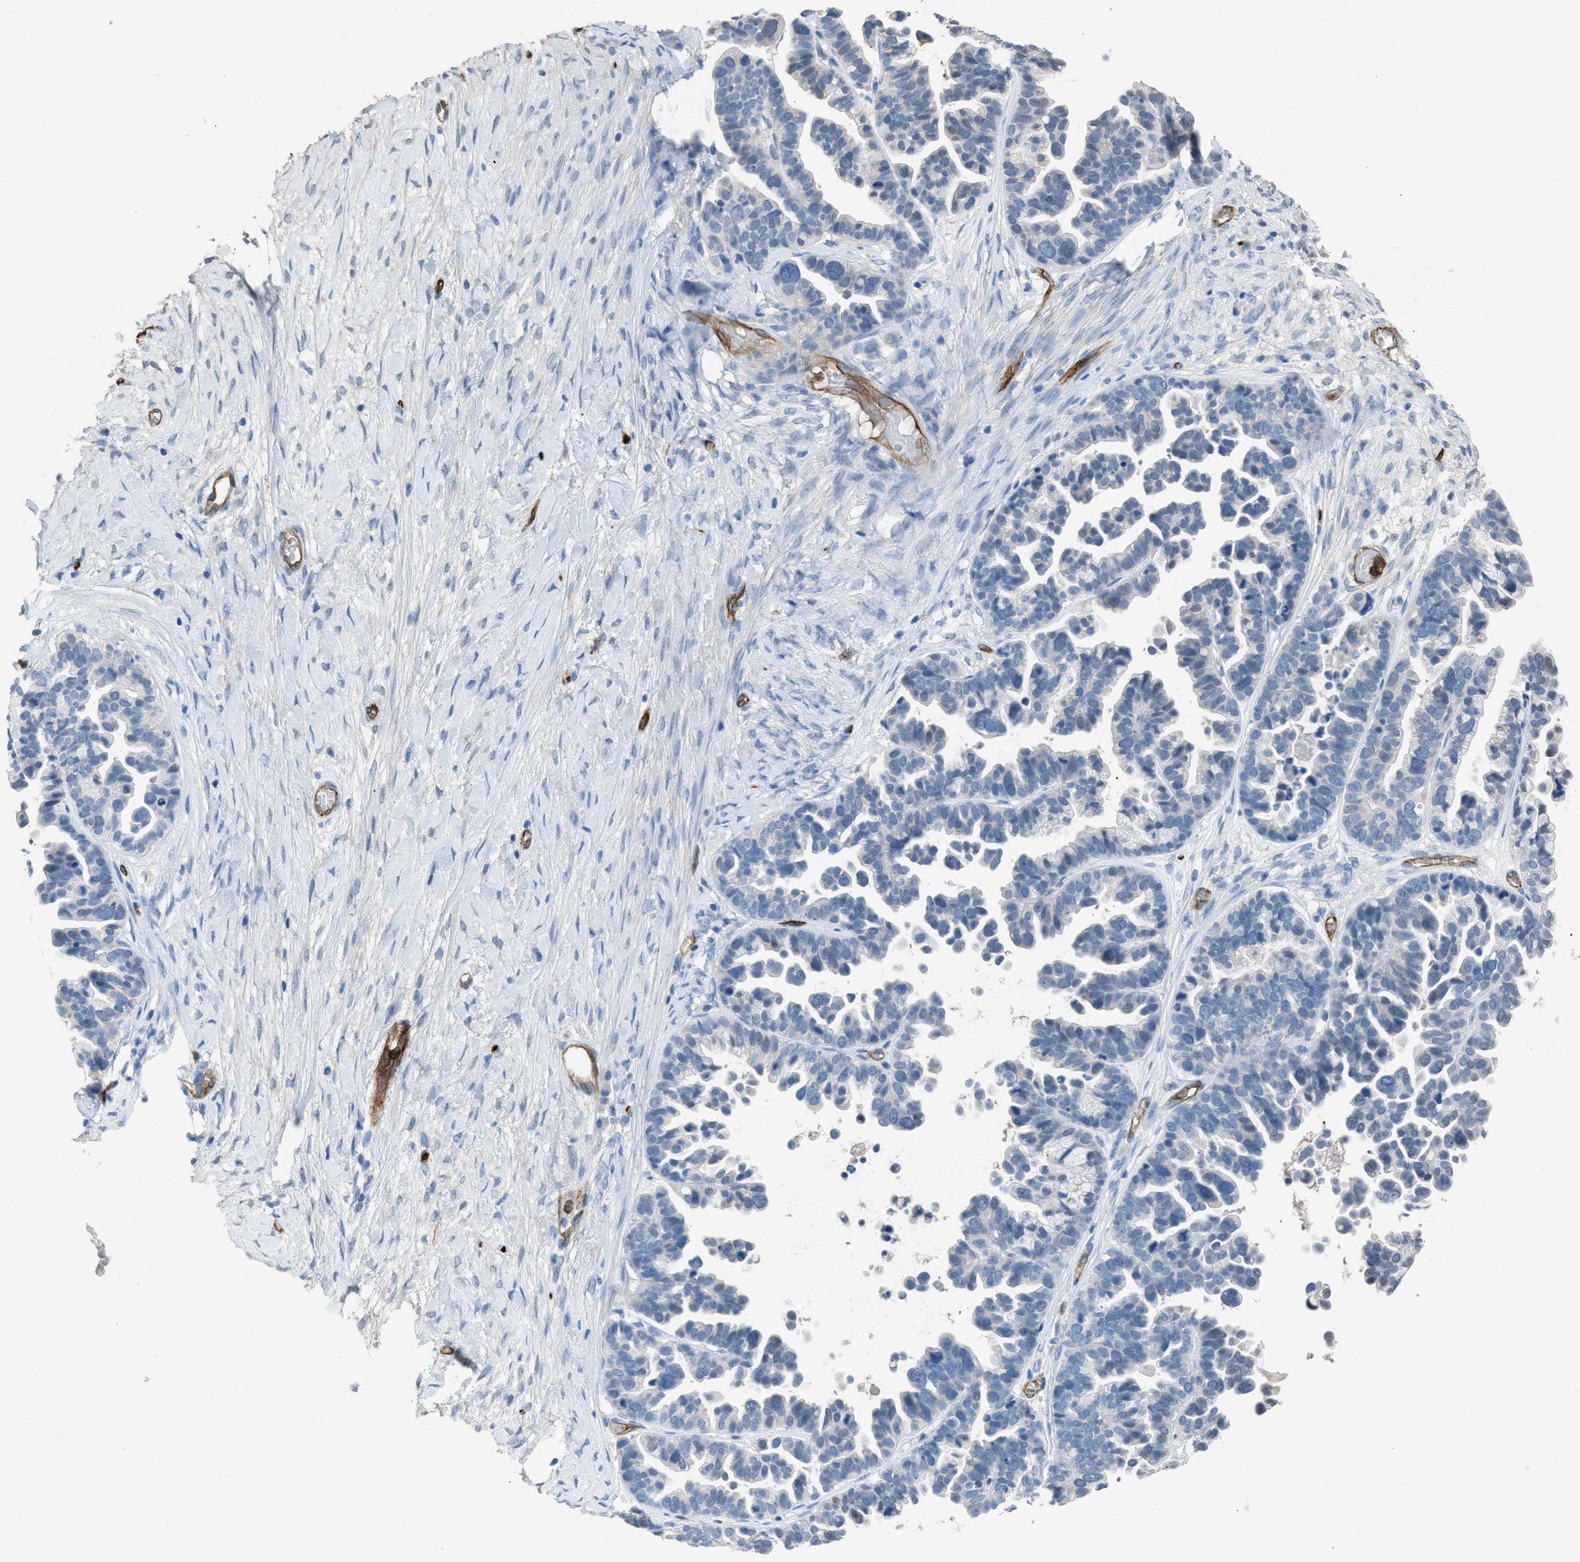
{"staining": {"intensity": "negative", "quantity": "none", "location": "none"}, "tissue": "ovarian cancer", "cell_type": "Tumor cells", "image_type": "cancer", "snomed": [{"axis": "morphology", "description": "Cystadenocarcinoma, serous, NOS"}, {"axis": "topography", "description": "Ovary"}], "caption": "Tumor cells show no significant staining in ovarian cancer.", "gene": "DYSF", "patient": {"sex": "female", "age": 56}}